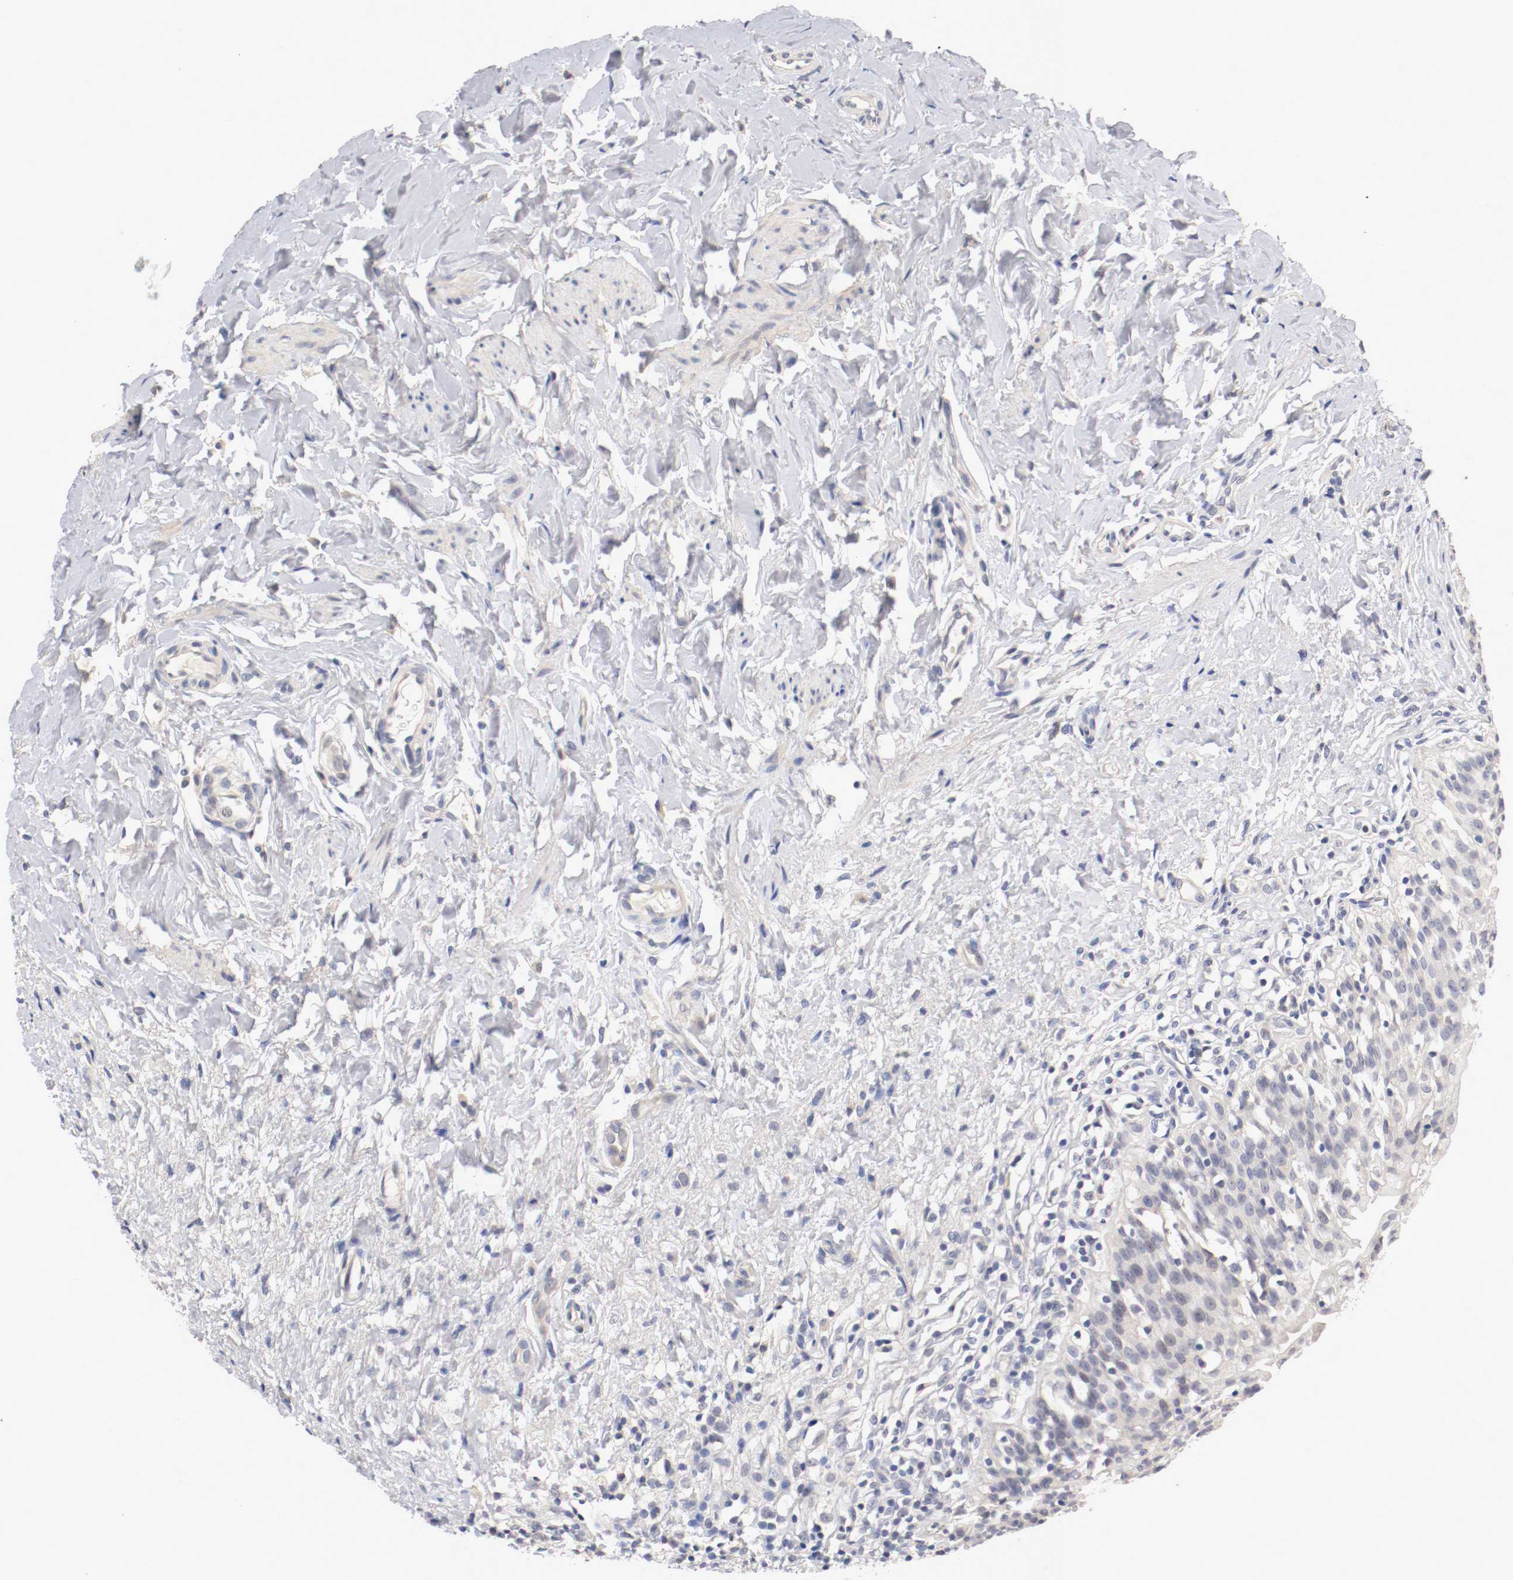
{"staining": {"intensity": "negative", "quantity": "none", "location": "none"}, "tissue": "urinary bladder", "cell_type": "Urothelial cells", "image_type": "normal", "snomed": [{"axis": "morphology", "description": "Normal tissue, NOS"}, {"axis": "topography", "description": "Urinary bladder"}], "caption": "IHC of unremarkable human urinary bladder reveals no expression in urothelial cells. (Brightfield microscopy of DAB immunohistochemistry at high magnification).", "gene": "CEBPE", "patient": {"sex": "female", "age": 80}}